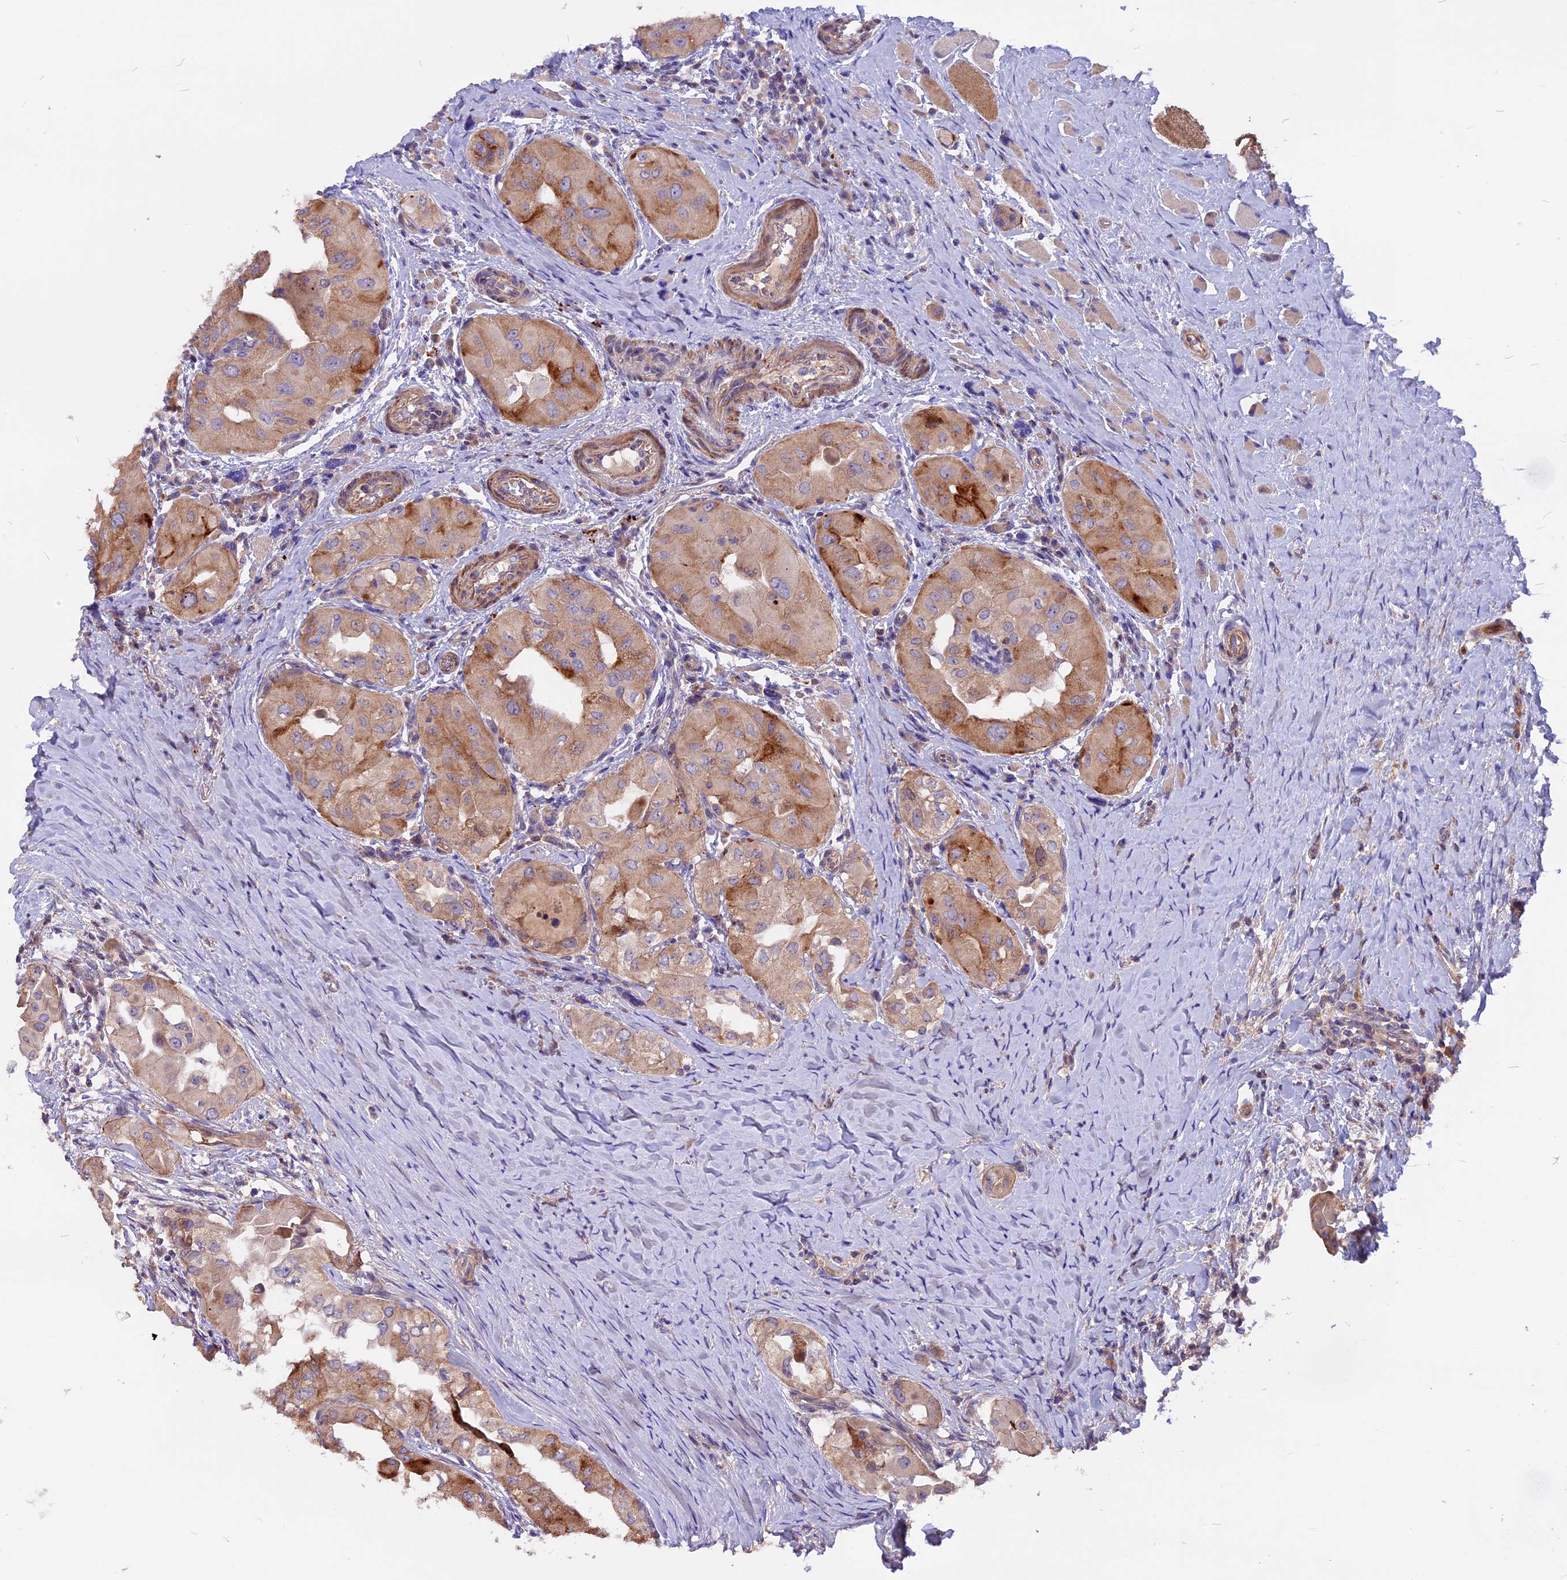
{"staining": {"intensity": "moderate", "quantity": ">75%", "location": "cytoplasmic/membranous"}, "tissue": "thyroid cancer", "cell_type": "Tumor cells", "image_type": "cancer", "snomed": [{"axis": "morphology", "description": "Papillary adenocarcinoma, NOS"}, {"axis": "topography", "description": "Thyroid gland"}], "caption": "A brown stain labels moderate cytoplasmic/membranous expression of a protein in human thyroid cancer tumor cells.", "gene": "ANO3", "patient": {"sex": "female", "age": 59}}